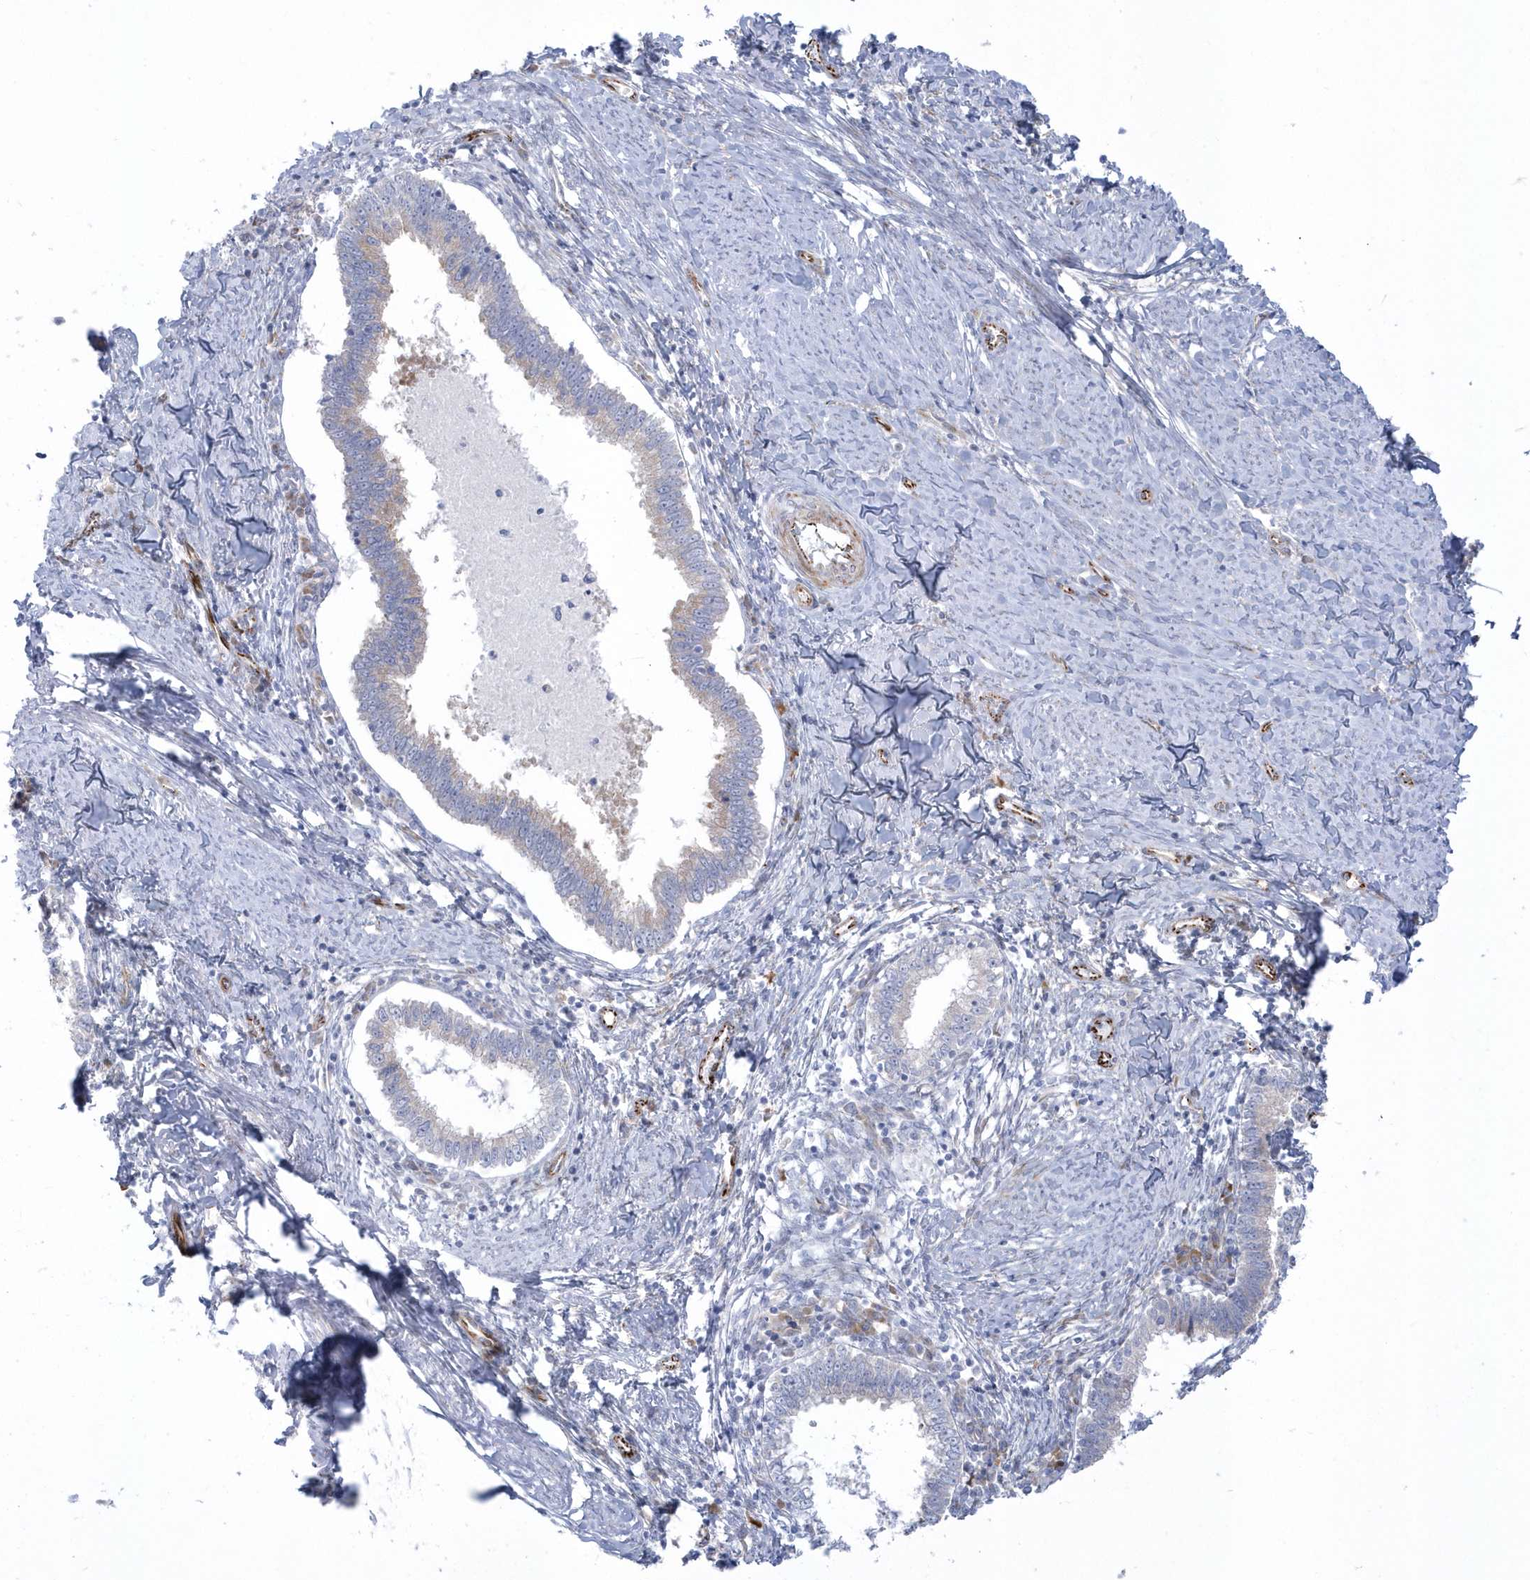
{"staining": {"intensity": "weak", "quantity": "<25%", "location": "cytoplasmic/membranous"}, "tissue": "cervical cancer", "cell_type": "Tumor cells", "image_type": "cancer", "snomed": [{"axis": "morphology", "description": "Adenocarcinoma, NOS"}, {"axis": "topography", "description": "Cervix"}], "caption": "Immunohistochemistry (IHC) of human cervical cancer (adenocarcinoma) reveals no staining in tumor cells.", "gene": "PPIL6", "patient": {"sex": "female", "age": 36}}